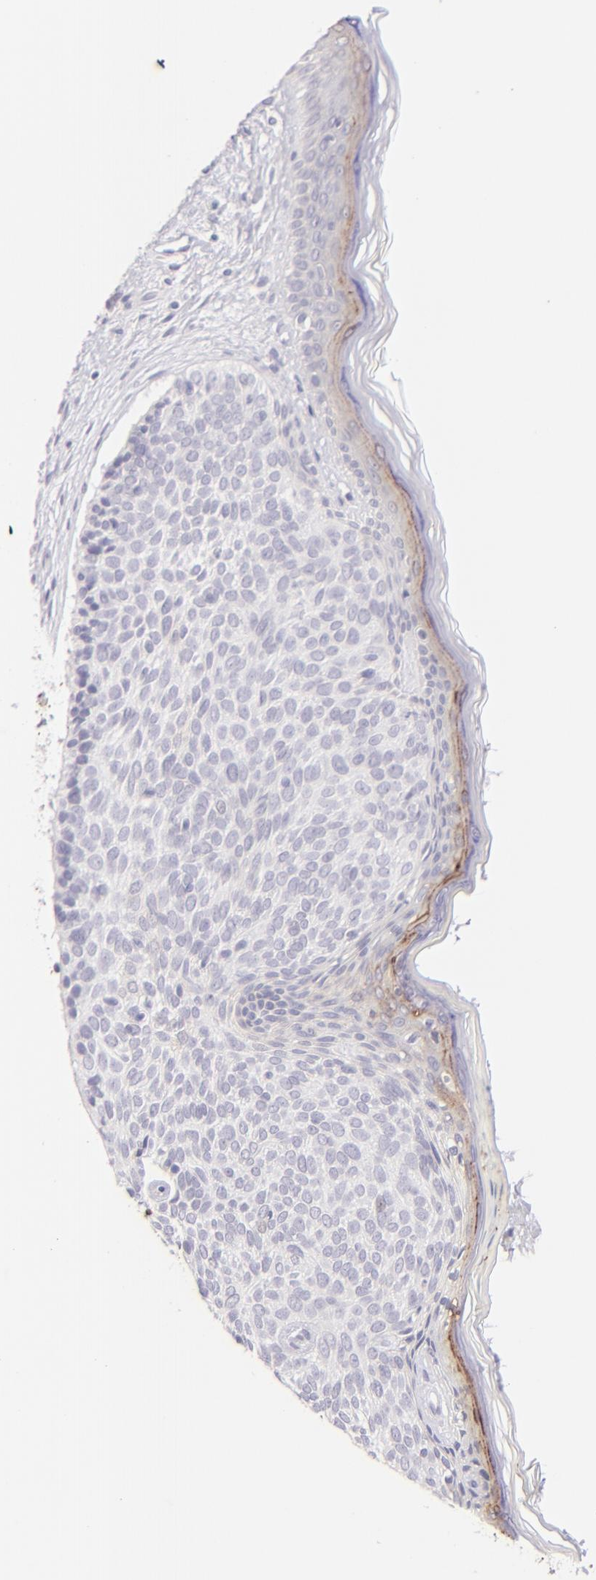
{"staining": {"intensity": "moderate", "quantity": "<25%", "location": "cytoplasmic/membranous"}, "tissue": "skin cancer", "cell_type": "Tumor cells", "image_type": "cancer", "snomed": [{"axis": "morphology", "description": "Basal cell carcinoma"}, {"axis": "topography", "description": "Skin"}], "caption": "Skin cancer stained with a protein marker displays moderate staining in tumor cells.", "gene": "CLDN4", "patient": {"sex": "female", "age": 78}}